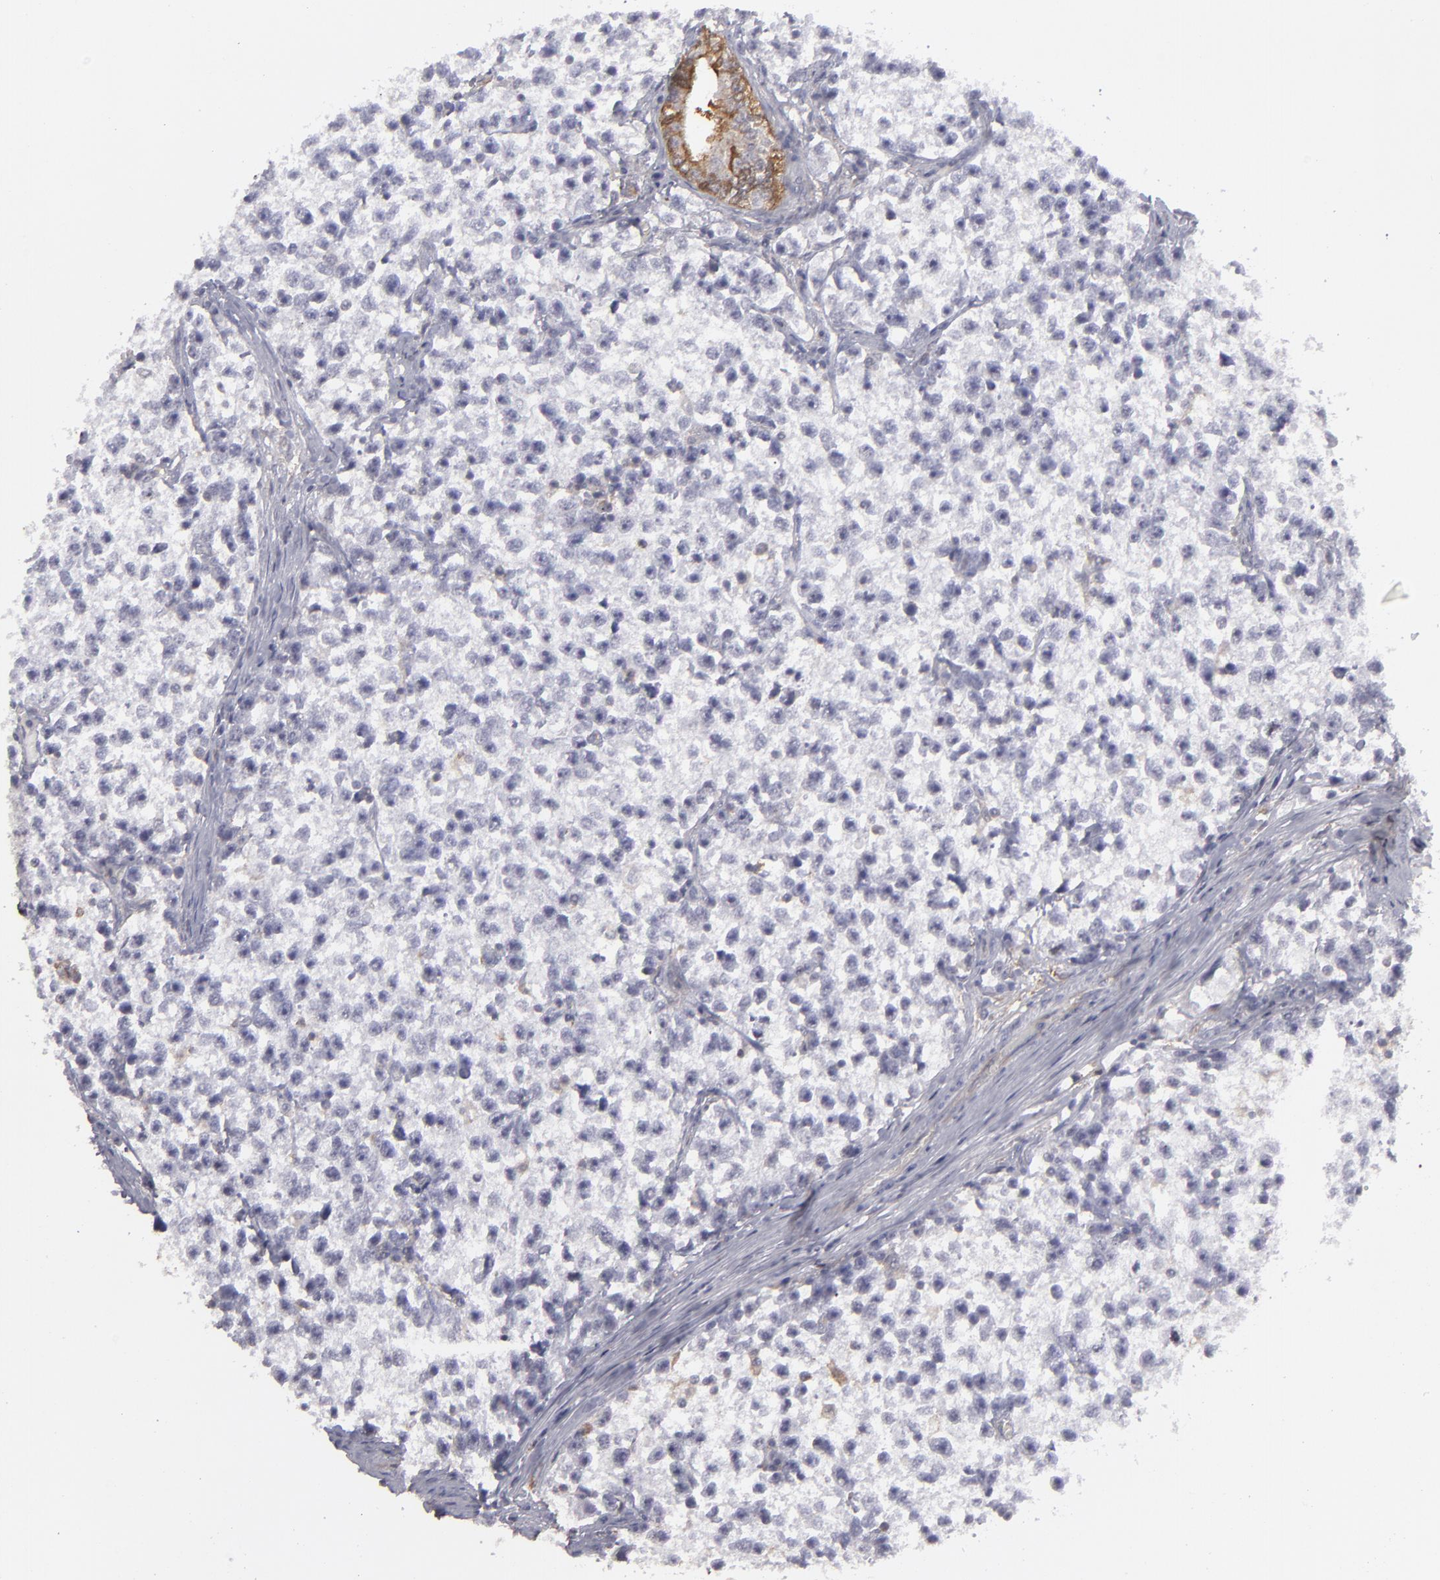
{"staining": {"intensity": "moderate", "quantity": "<25%", "location": "cytoplasmic/membranous"}, "tissue": "testis cancer", "cell_type": "Tumor cells", "image_type": "cancer", "snomed": [{"axis": "morphology", "description": "Seminoma, NOS"}, {"axis": "morphology", "description": "Carcinoma, Embryonal, NOS"}, {"axis": "topography", "description": "Testis"}], "caption": "The micrograph exhibits immunohistochemical staining of testis cancer (seminoma). There is moderate cytoplasmic/membranous staining is appreciated in approximately <25% of tumor cells.", "gene": "SEMA3G", "patient": {"sex": "male", "age": 30}}